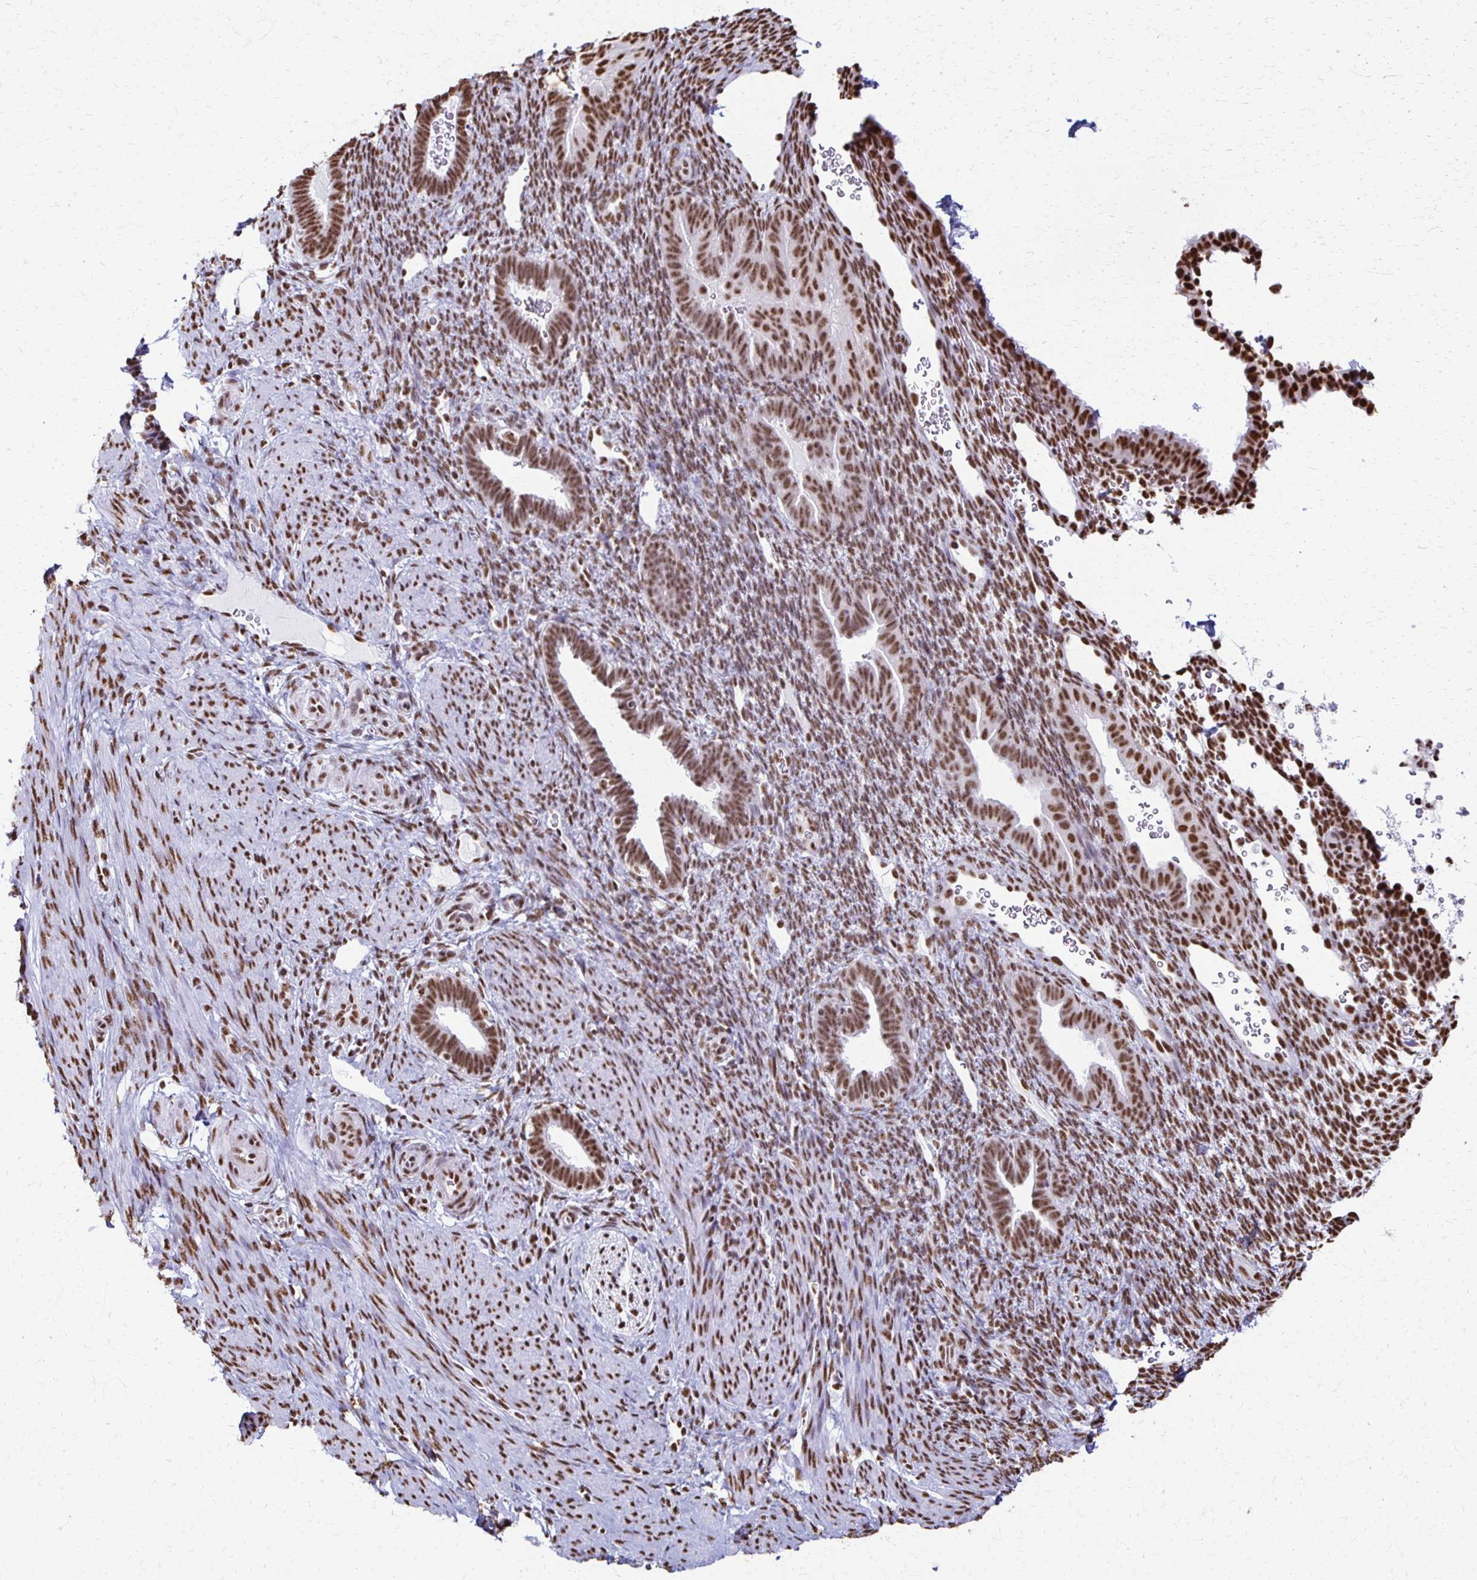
{"staining": {"intensity": "moderate", "quantity": ">75%", "location": "nuclear"}, "tissue": "endometrium", "cell_type": "Cells in endometrial stroma", "image_type": "normal", "snomed": [{"axis": "morphology", "description": "Normal tissue, NOS"}, {"axis": "topography", "description": "Endometrium"}], "caption": "Immunohistochemistry (IHC) of normal endometrium reveals medium levels of moderate nuclear expression in approximately >75% of cells in endometrial stroma. The staining is performed using DAB brown chromogen to label protein expression. The nuclei are counter-stained blue using hematoxylin.", "gene": "NONO", "patient": {"sex": "female", "age": 34}}